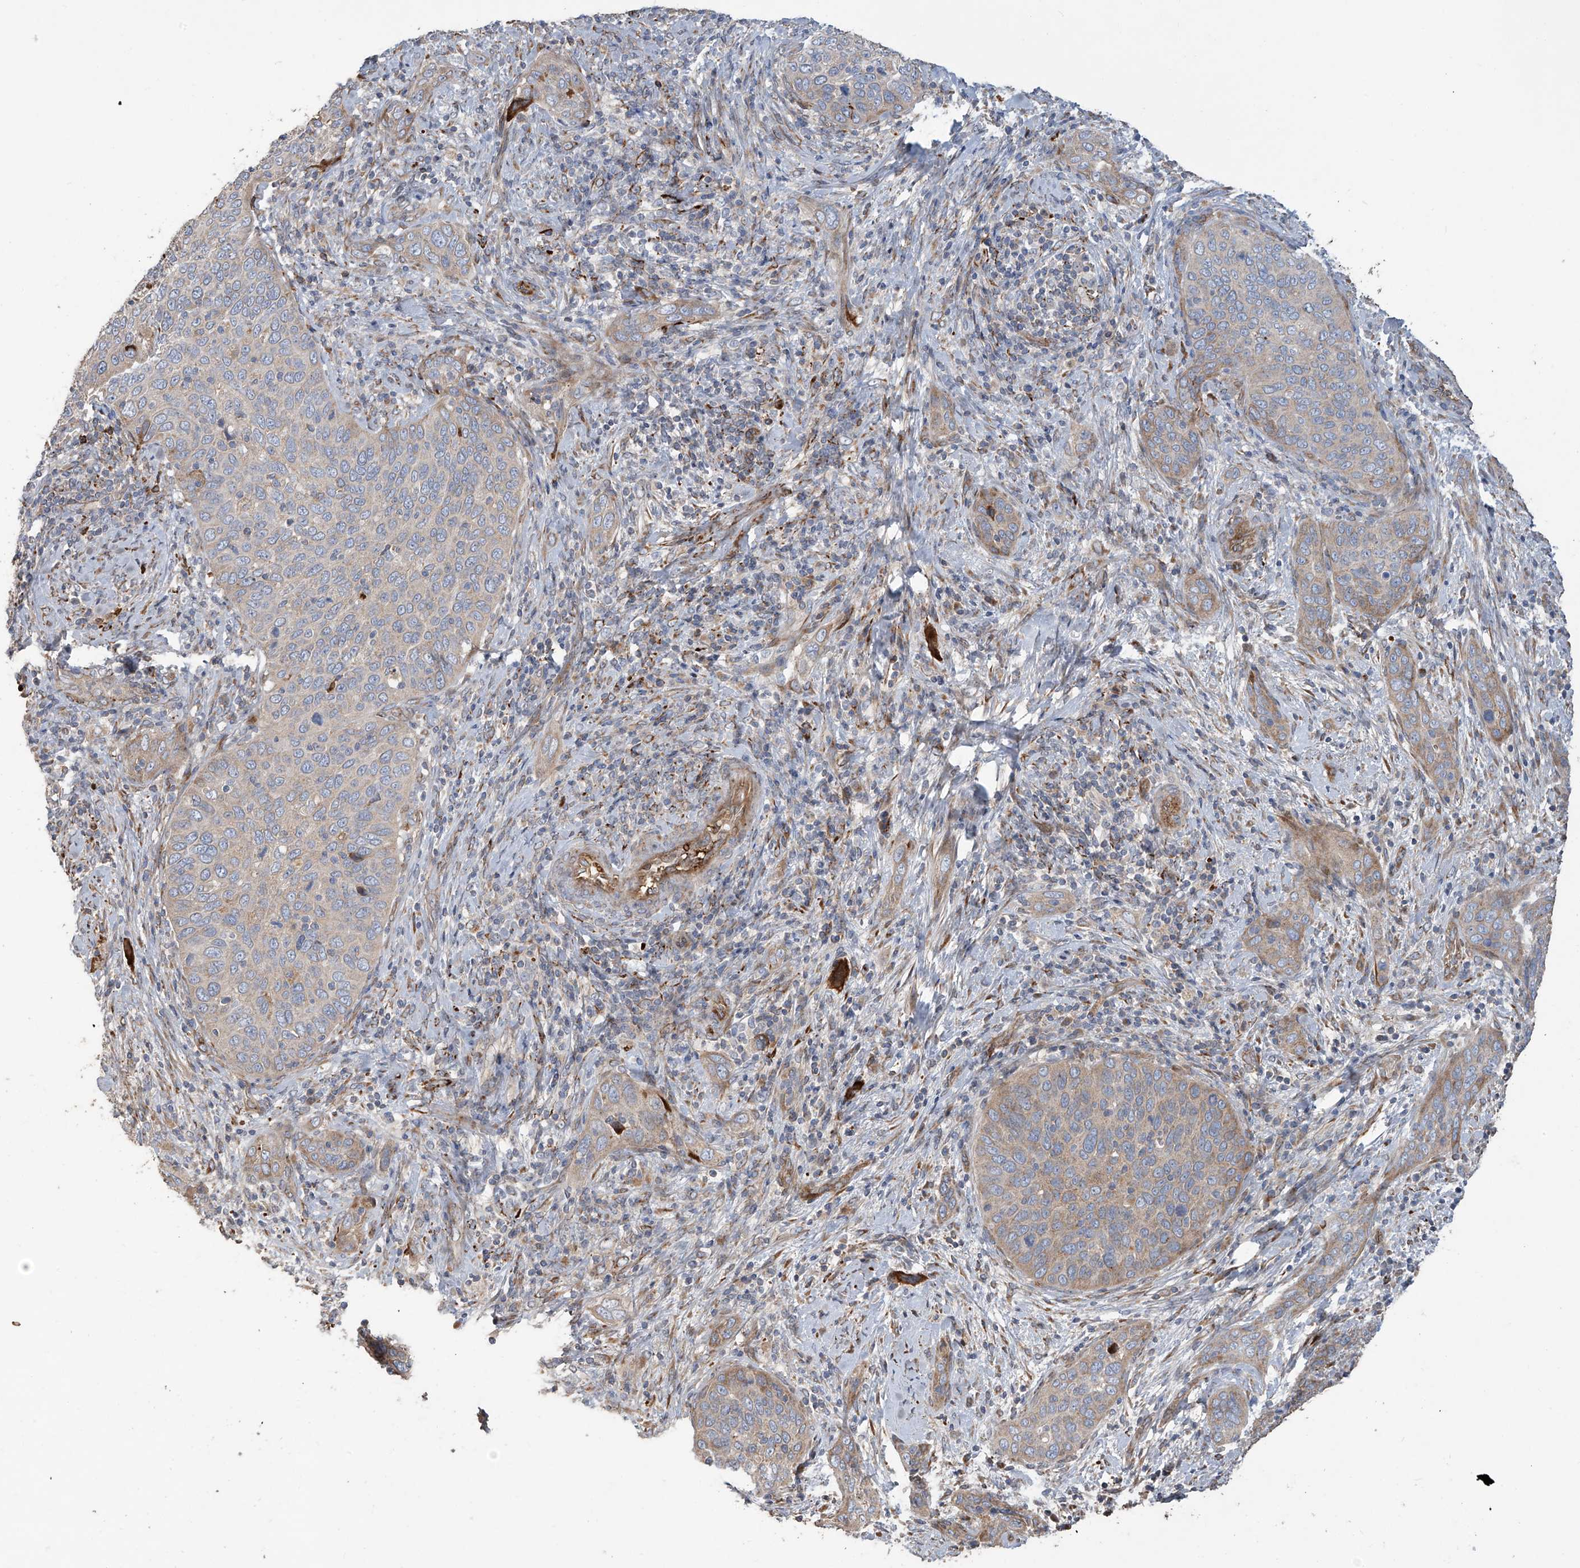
{"staining": {"intensity": "weak", "quantity": "<25%", "location": "cytoplasmic/membranous"}, "tissue": "cervical cancer", "cell_type": "Tumor cells", "image_type": "cancer", "snomed": [{"axis": "morphology", "description": "Squamous cell carcinoma, NOS"}, {"axis": "topography", "description": "Cervix"}], "caption": "Immunohistochemistry (IHC) image of neoplastic tissue: cervical cancer stained with DAB (3,3'-diaminobenzidine) shows no significant protein staining in tumor cells.", "gene": "ABTB1", "patient": {"sex": "female", "age": 60}}